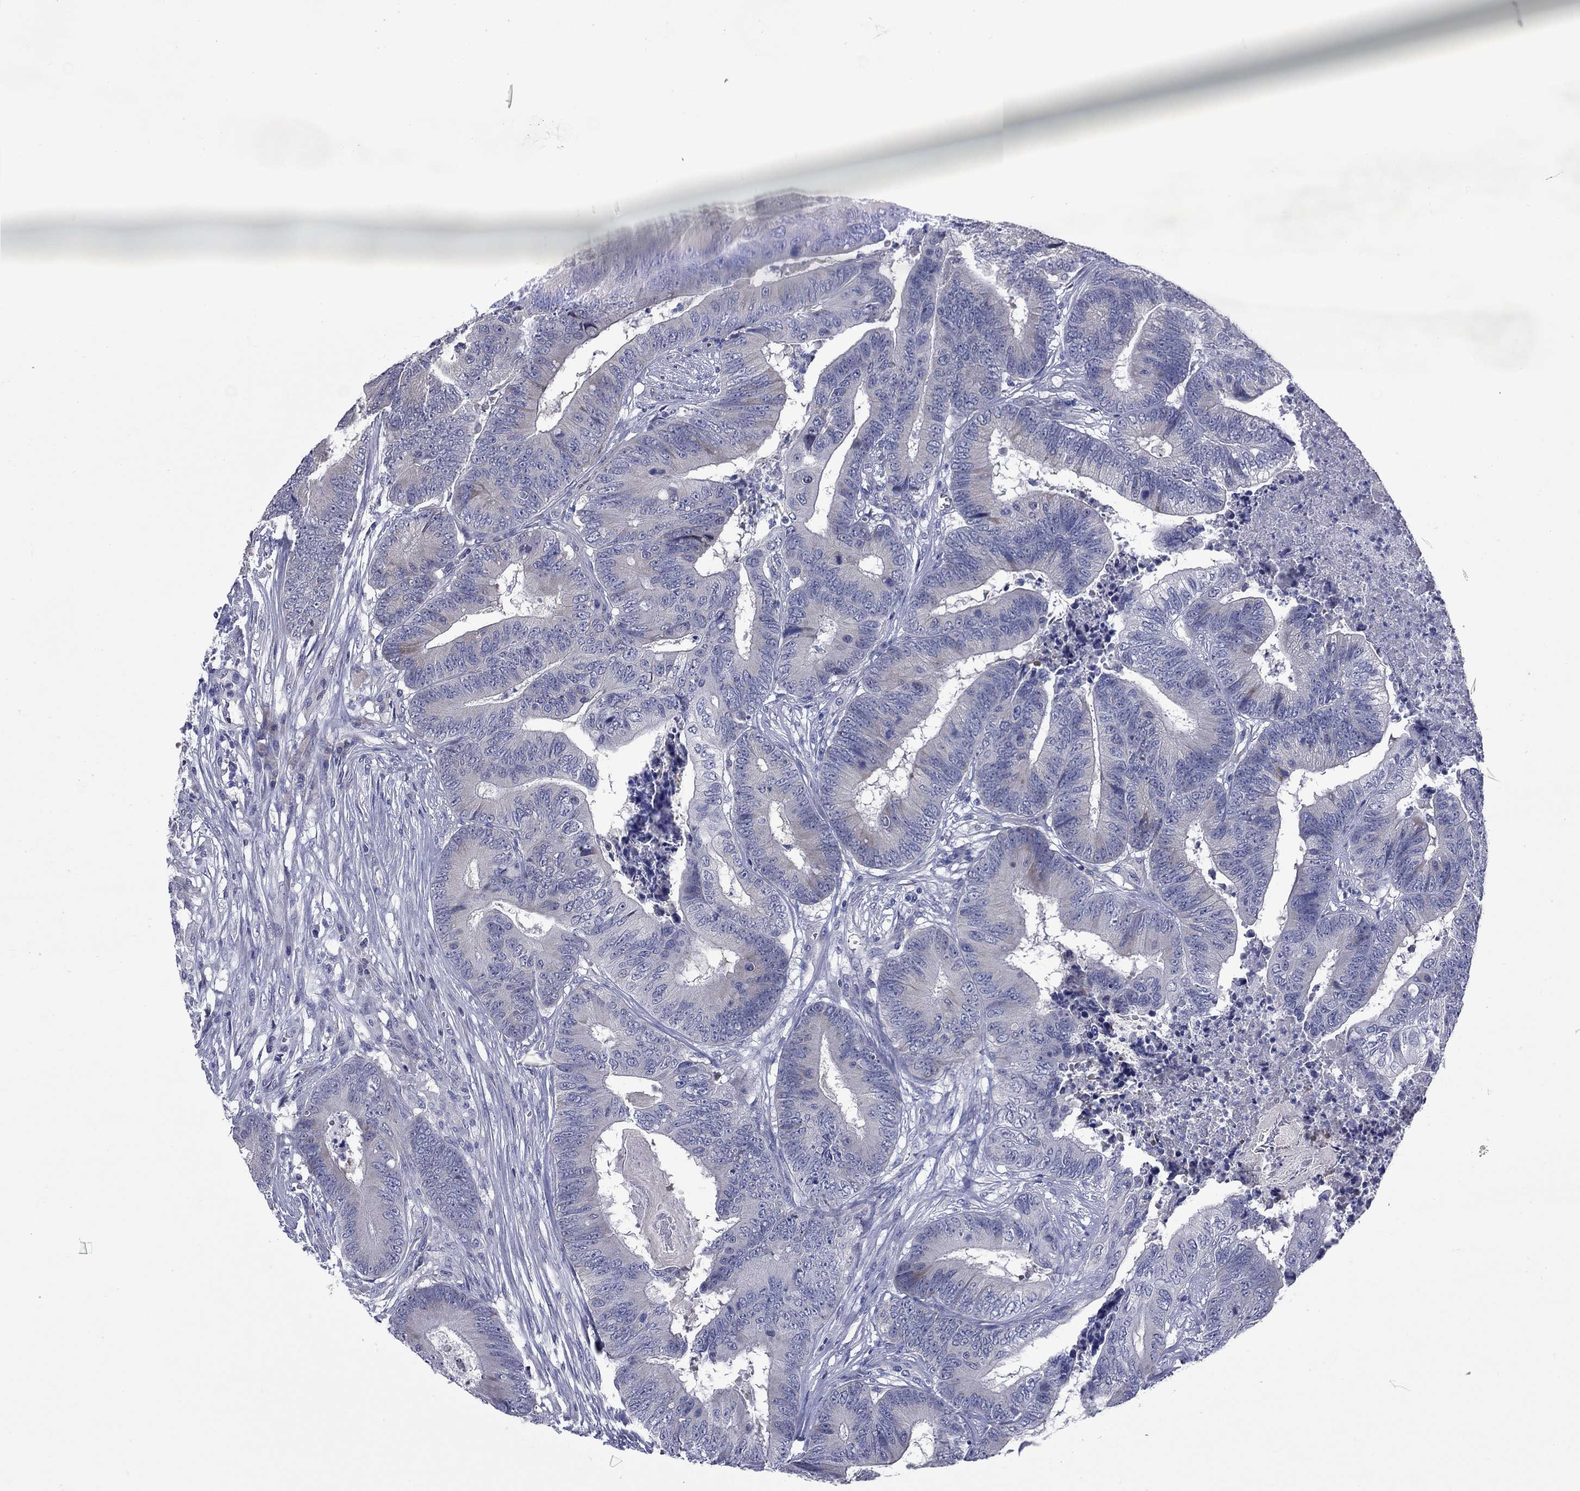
{"staining": {"intensity": "negative", "quantity": "none", "location": "none"}, "tissue": "colorectal cancer", "cell_type": "Tumor cells", "image_type": "cancer", "snomed": [{"axis": "morphology", "description": "Adenocarcinoma, NOS"}, {"axis": "topography", "description": "Colon"}], "caption": "Immunohistochemistry (IHC) image of colorectal cancer (adenocarcinoma) stained for a protein (brown), which exhibits no staining in tumor cells.", "gene": "UNC119B", "patient": {"sex": "male", "age": 84}}